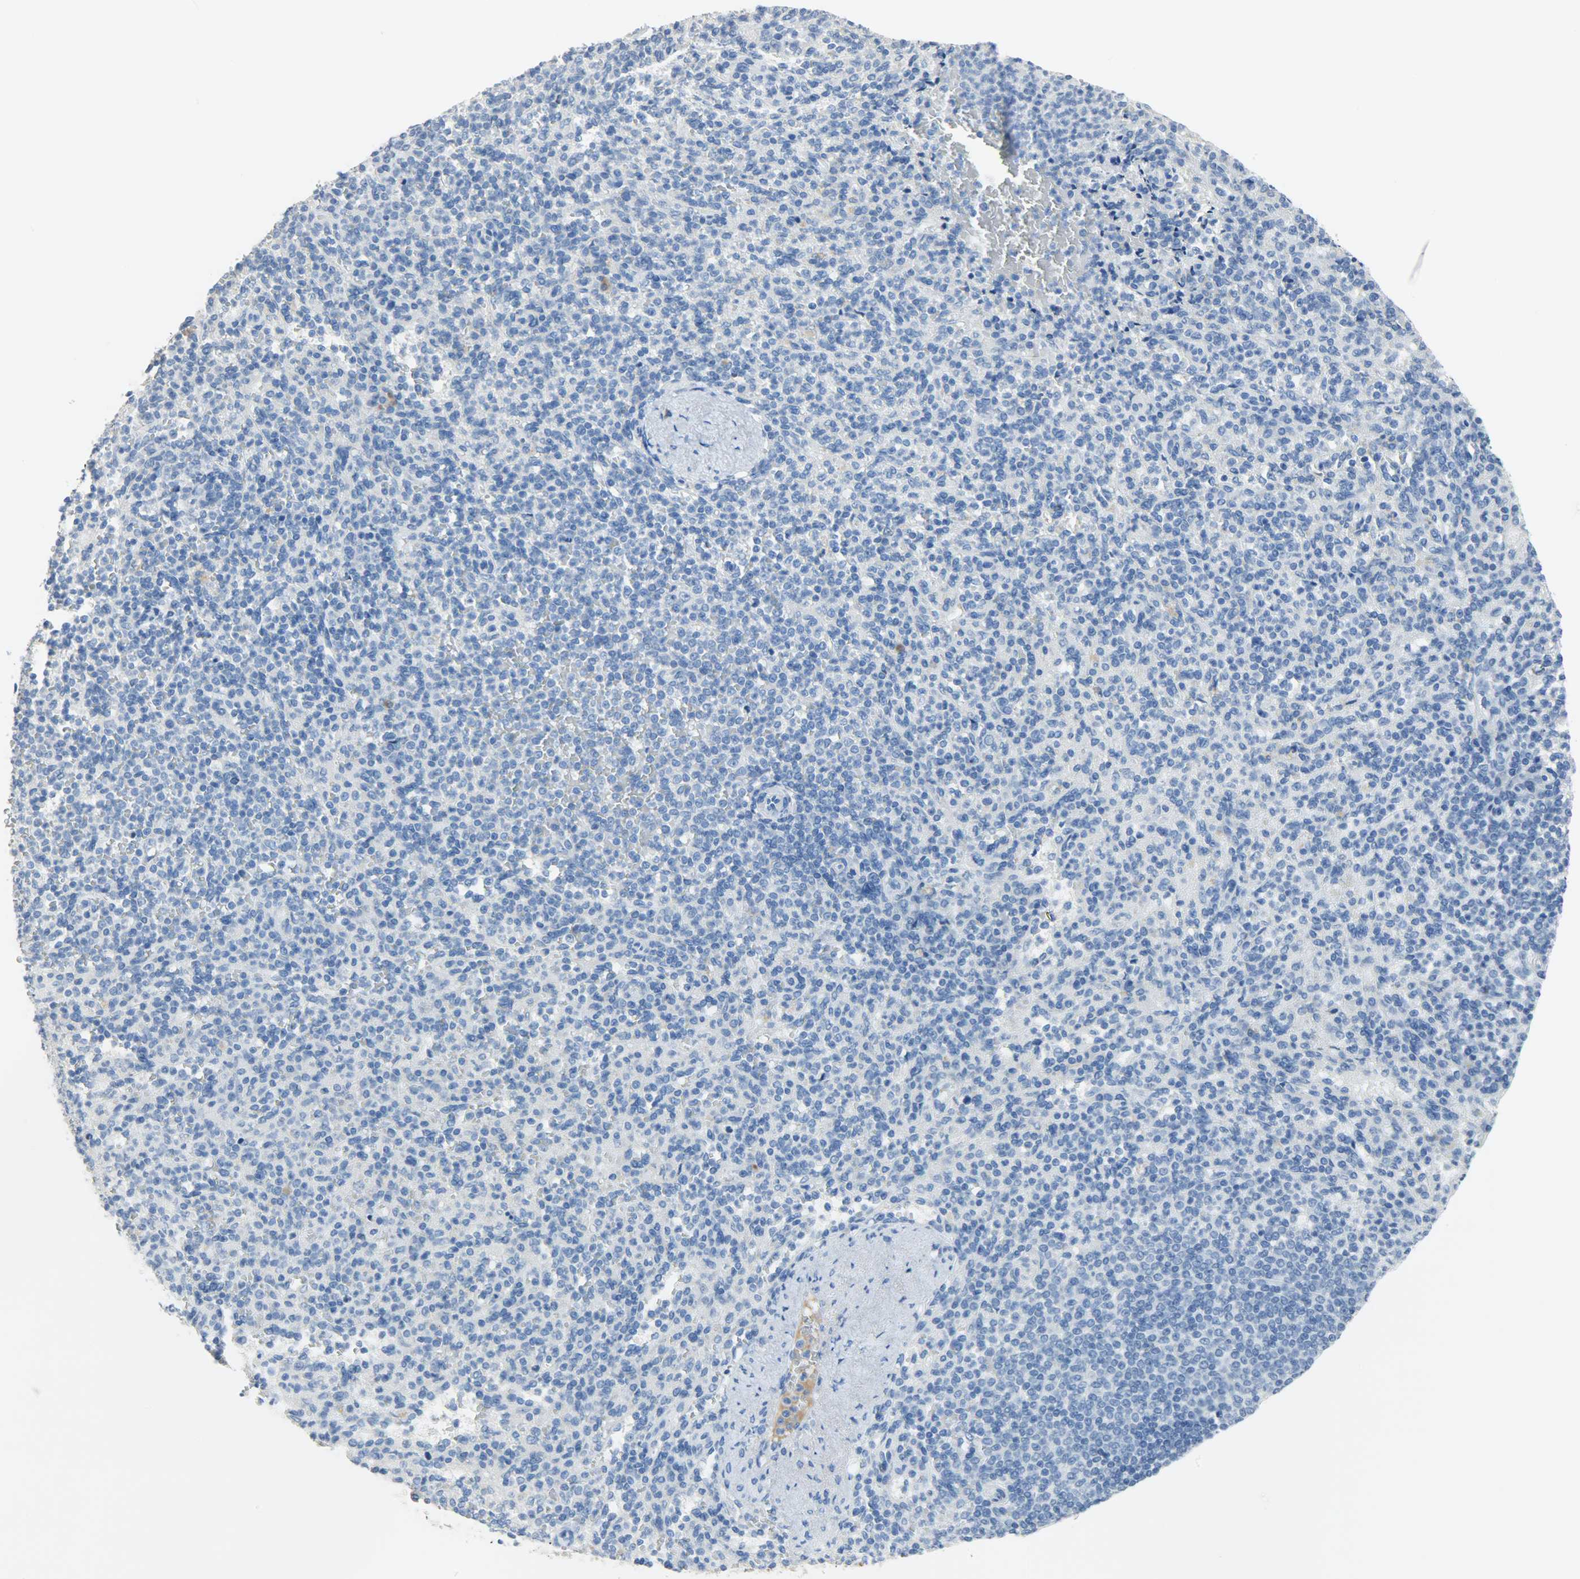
{"staining": {"intensity": "negative", "quantity": "none", "location": "none"}, "tissue": "spleen", "cell_type": "Cells in red pulp", "image_type": "normal", "snomed": [{"axis": "morphology", "description": "Normal tissue, NOS"}, {"axis": "topography", "description": "Spleen"}], "caption": "A histopathology image of spleen stained for a protein demonstrates no brown staining in cells in red pulp.", "gene": "CRP", "patient": {"sex": "female", "age": 74}}